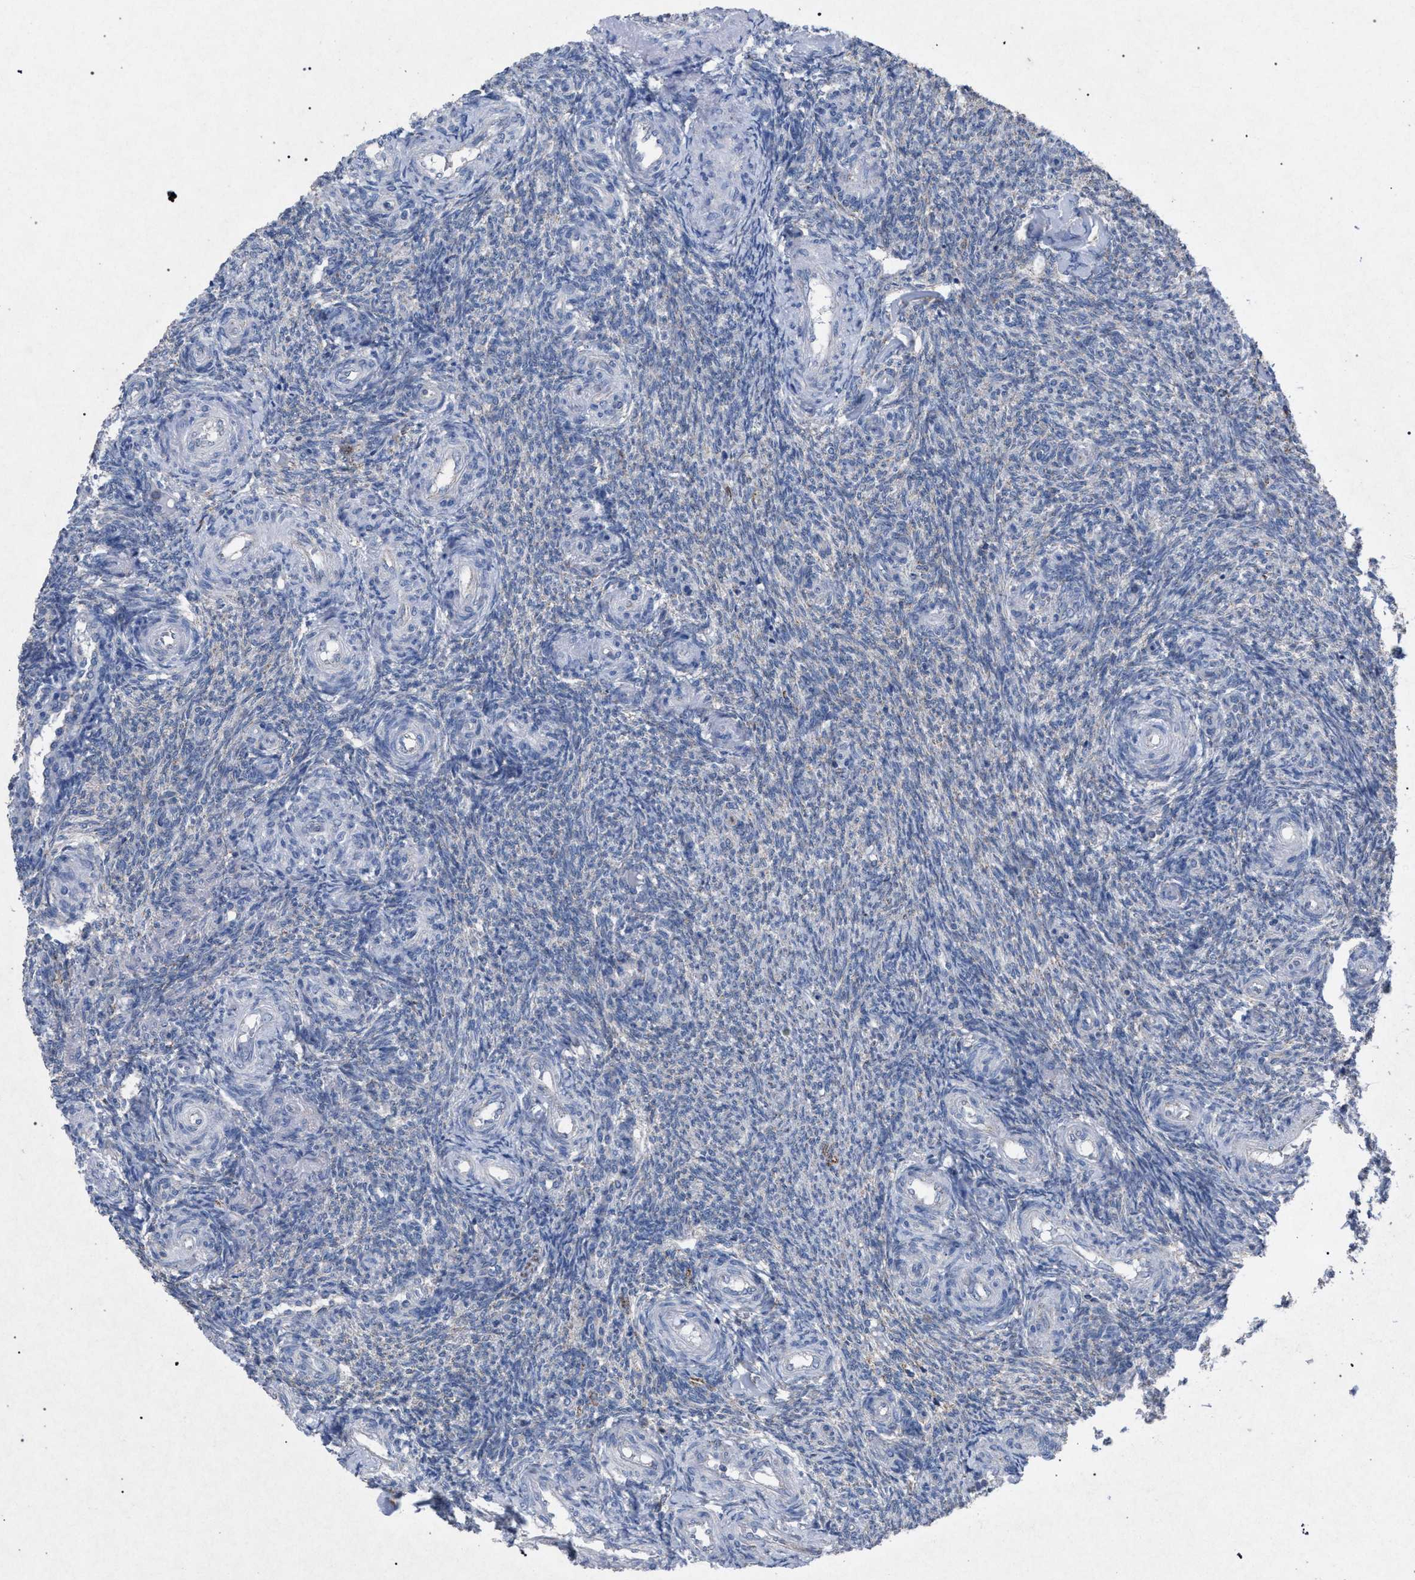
{"staining": {"intensity": "negative", "quantity": "none", "location": "none"}, "tissue": "ovary", "cell_type": "Ovarian stroma cells", "image_type": "normal", "snomed": [{"axis": "morphology", "description": "Normal tissue, NOS"}, {"axis": "topography", "description": "Ovary"}], "caption": "IHC micrograph of normal ovary: ovary stained with DAB reveals no significant protein staining in ovarian stroma cells. (DAB IHC visualized using brightfield microscopy, high magnification).", "gene": "HSD17B4", "patient": {"sex": "female", "age": 41}}